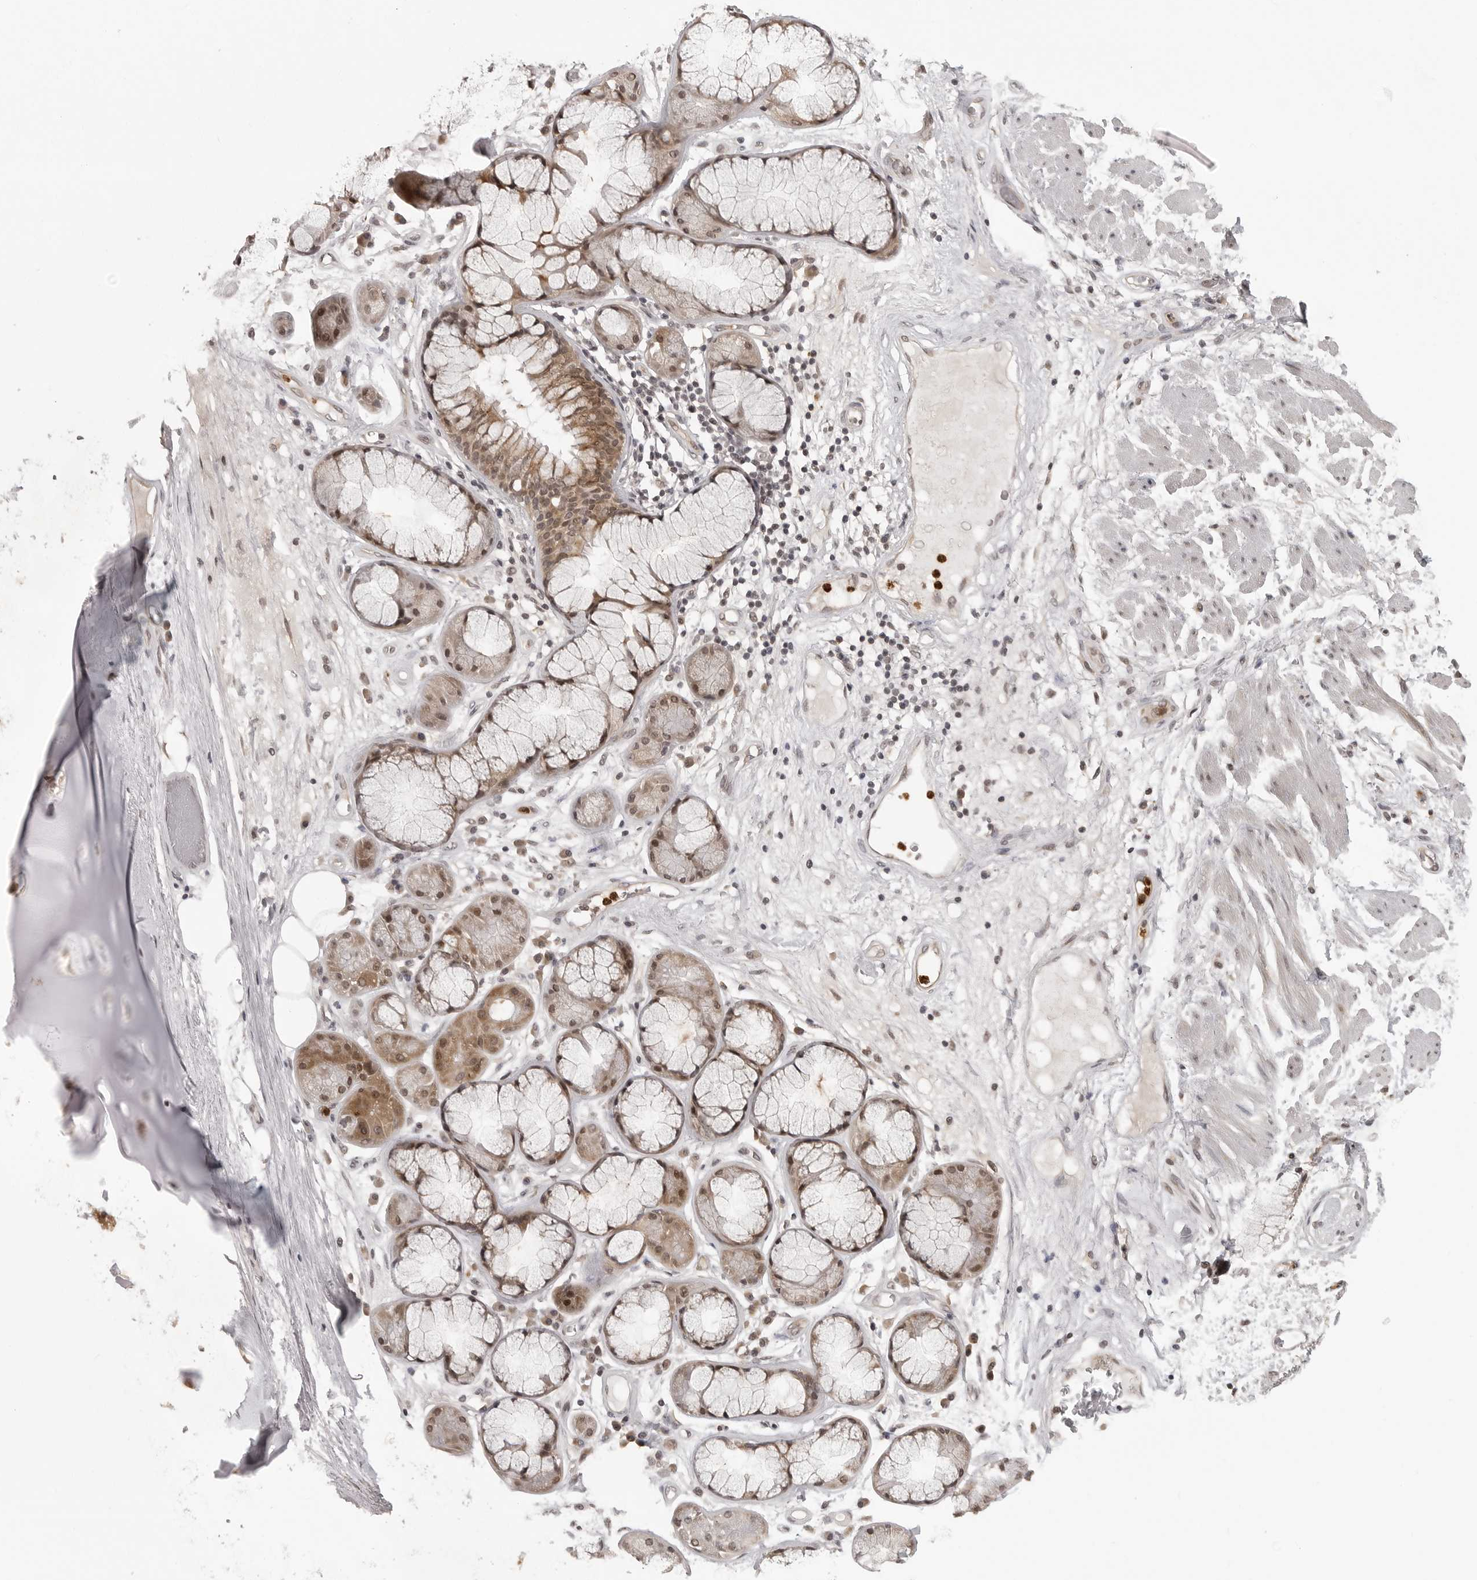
{"staining": {"intensity": "moderate", "quantity": ">75%", "location": "nuclear"}, "tissue": "adipose tissue", "cell_type": "Adipocytes", "image_type": "normal", "snomed": [{"axis": "morphology", "description": "Normal tissue, NOS"}, {"axis": "topography", "description": "Bronchus"}], "caption": "This is an image of IHC staining of benign adipose tissue, which shows moderate positivity in the nuclear of adipocytes.", "gene": "PEG3", "patient": {"sex": "male", "age": 66}}